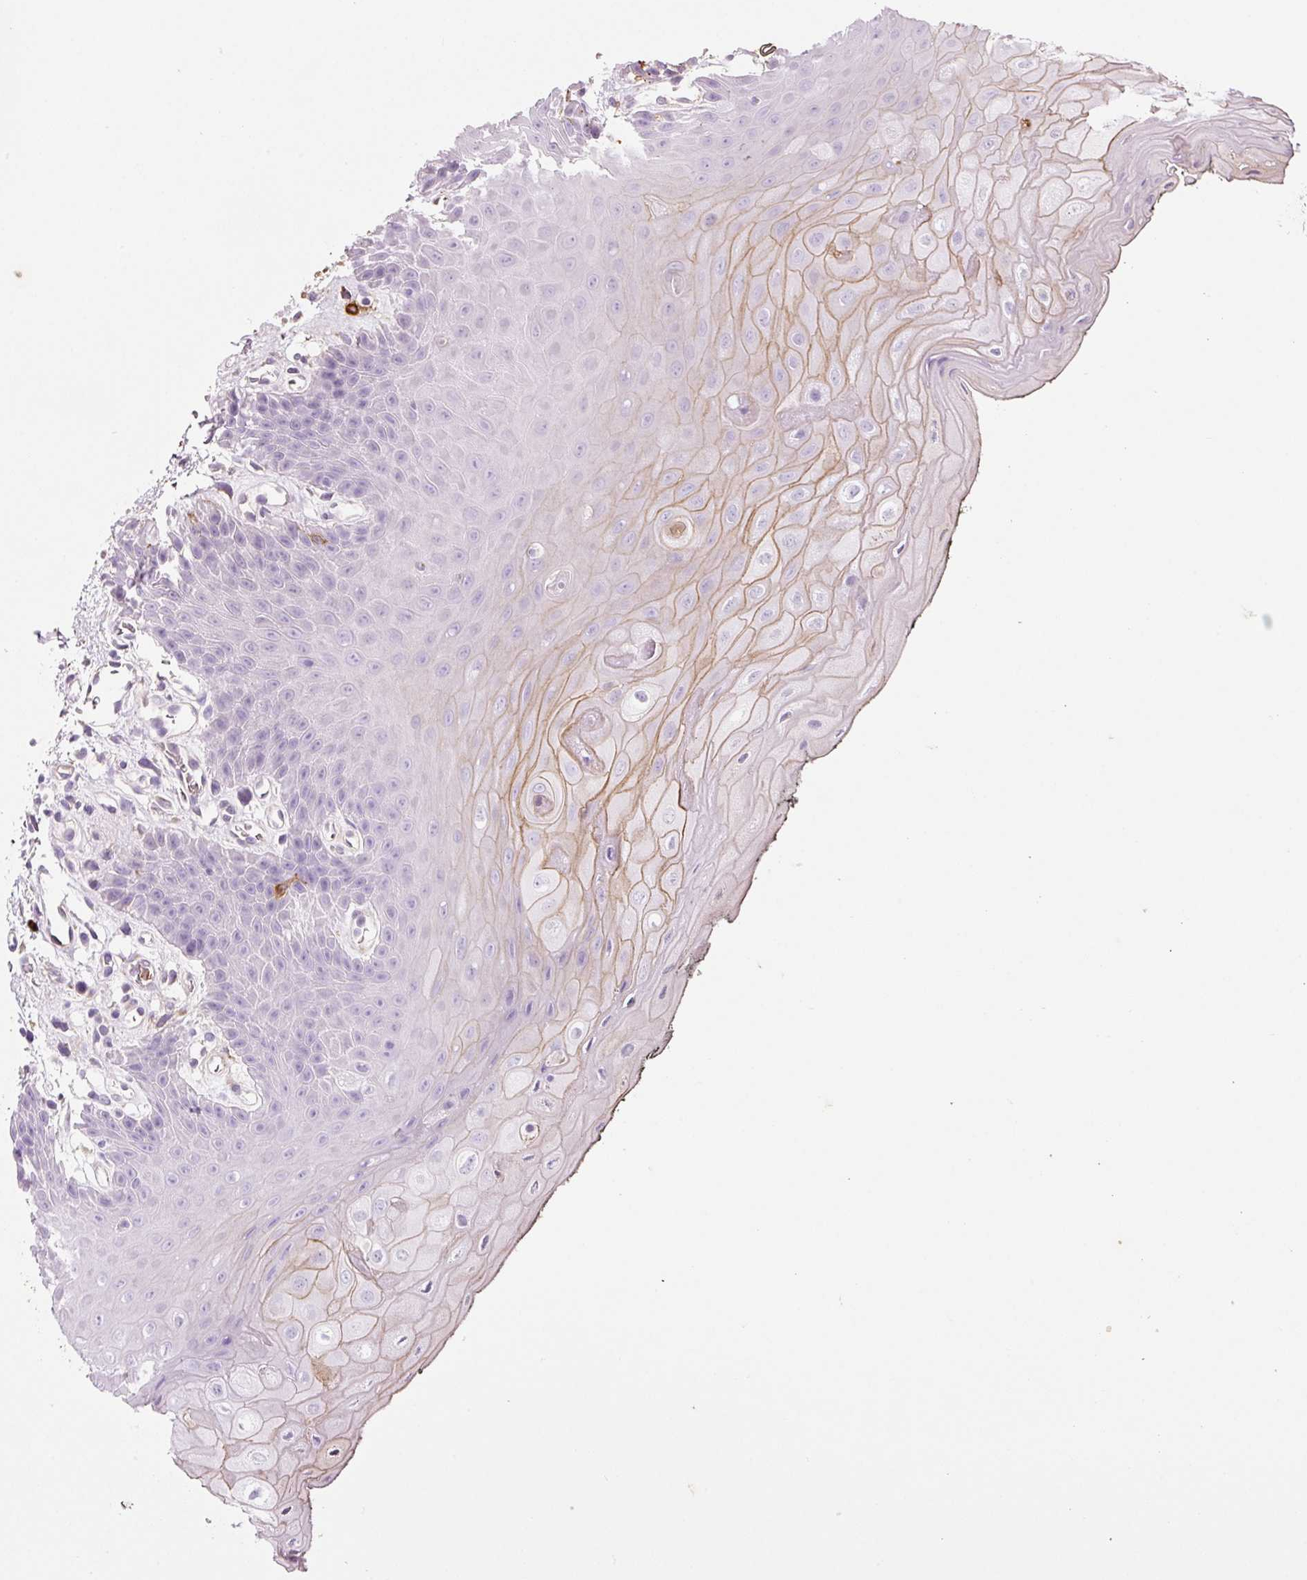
{"staining": {"intensity": "moderate", "quantity": "<25%", "location": "cytoplasmic/membranous"}, "tissue": "oral mucosa", "cell_type": "Squamous epithelial cells", "image_type": "normal", "snomed": [{"axis": "morphology", "description": "Normal tissue, NOS"}, {"axis": "topography", "description": "Oral tissue"}, {"axis": "topography", "description": "Tounge, NOS"}], "caption": "Protein positivity by immunohistochemistry displays moderate cytoplasmic/membranous expression in about <25% of squamous epithelial cells in benign oral mucosa.", "gene": "TMC8", "patient": {"sex": "female", "age": 59}}